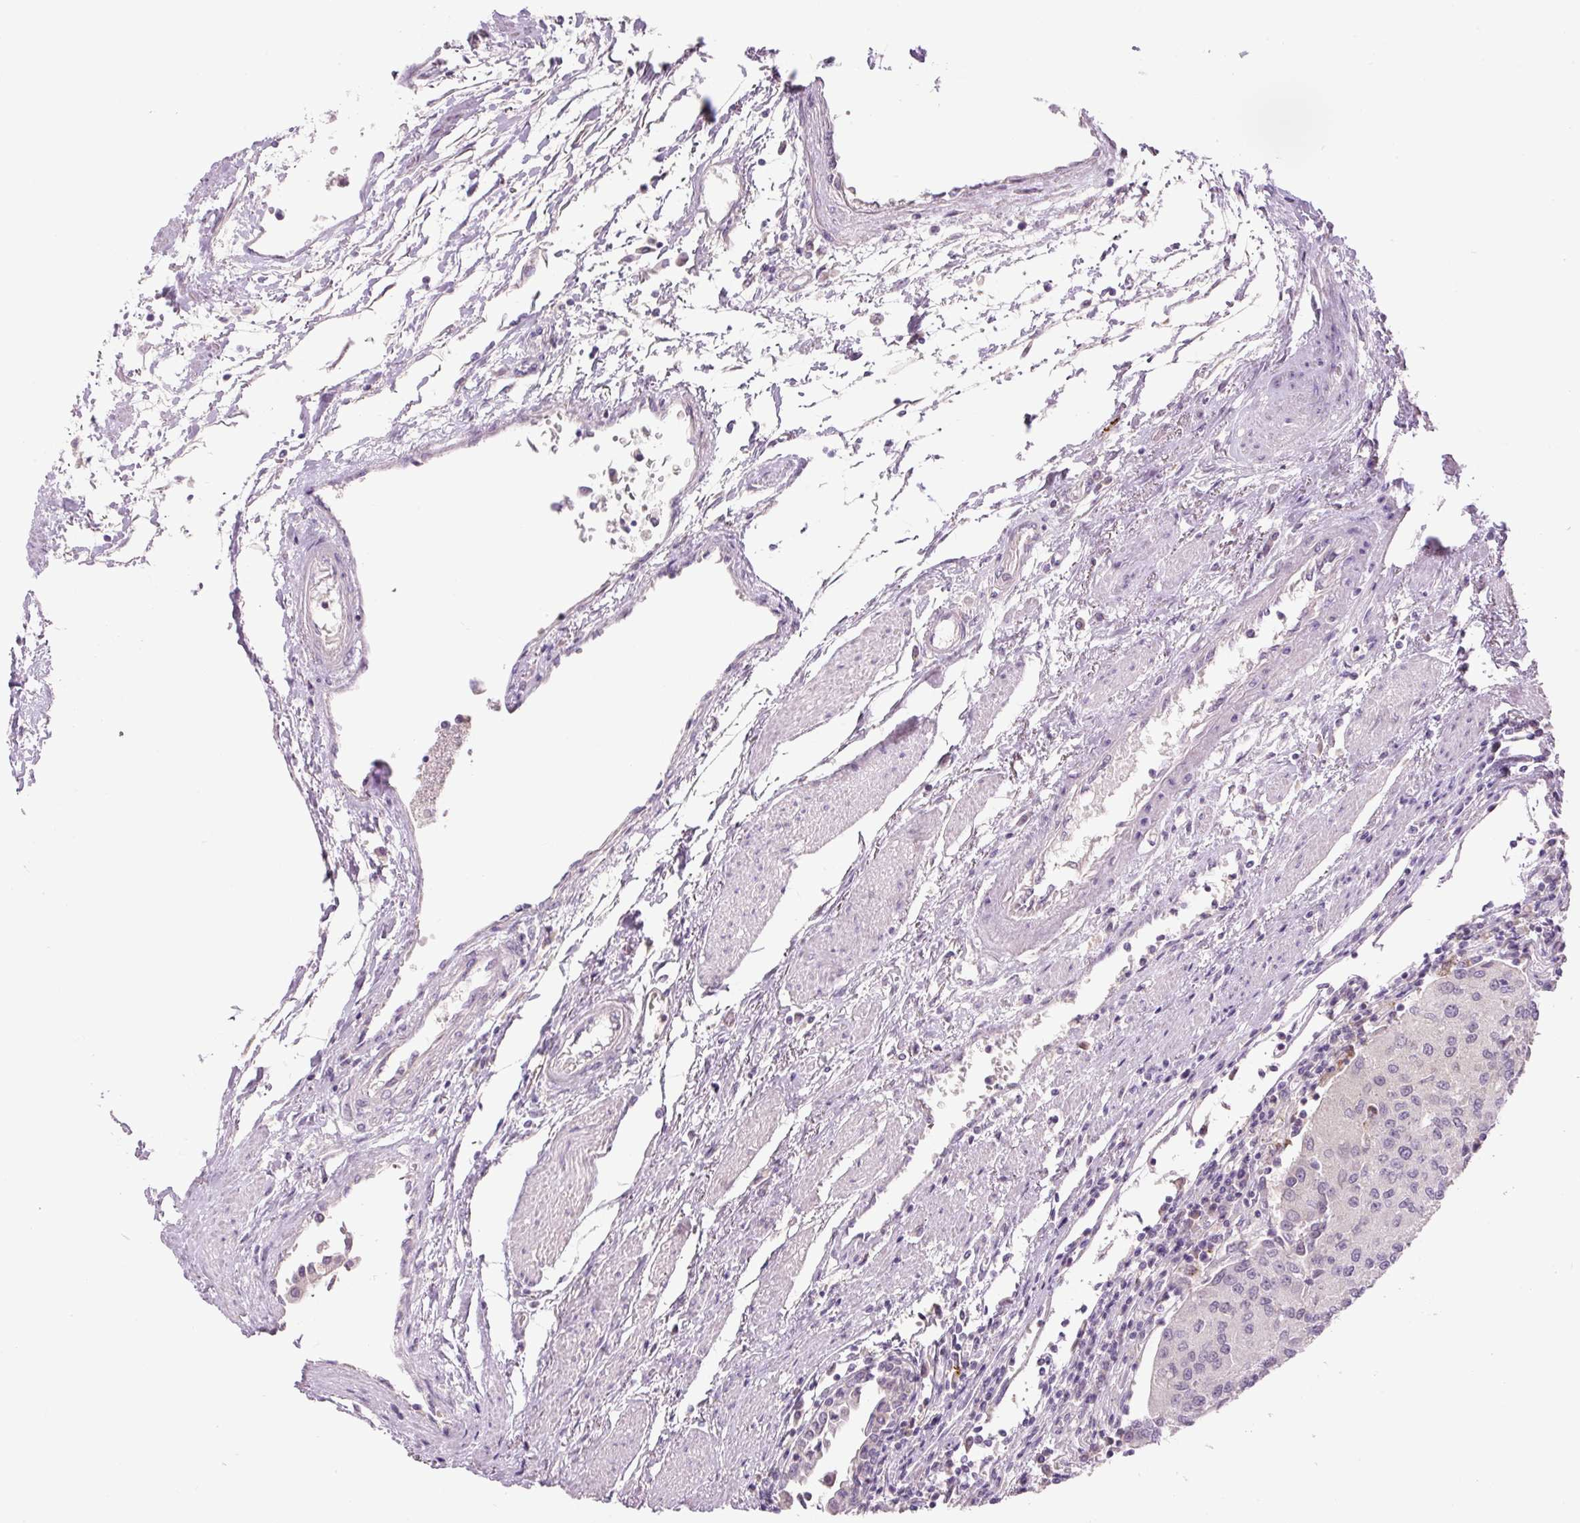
{"staining": {"intensity": "negative", "quantity": "none", "location": "none"}, "tissue": "urothelial cancer", "cell_type": "Tumor cells", "image_type": "cancer", "snomed": [{"axis": "morphology", "description": "Urothelial carcinoma, High grade"}, {"axis": "topography", "description": "Urinary bladder"}], "caption": "Protein analysis of urothelial cancer shows no significant positivity in tumor cells.", "gene": "FABP7", "patient": {"sex": "female", "age": 85}}